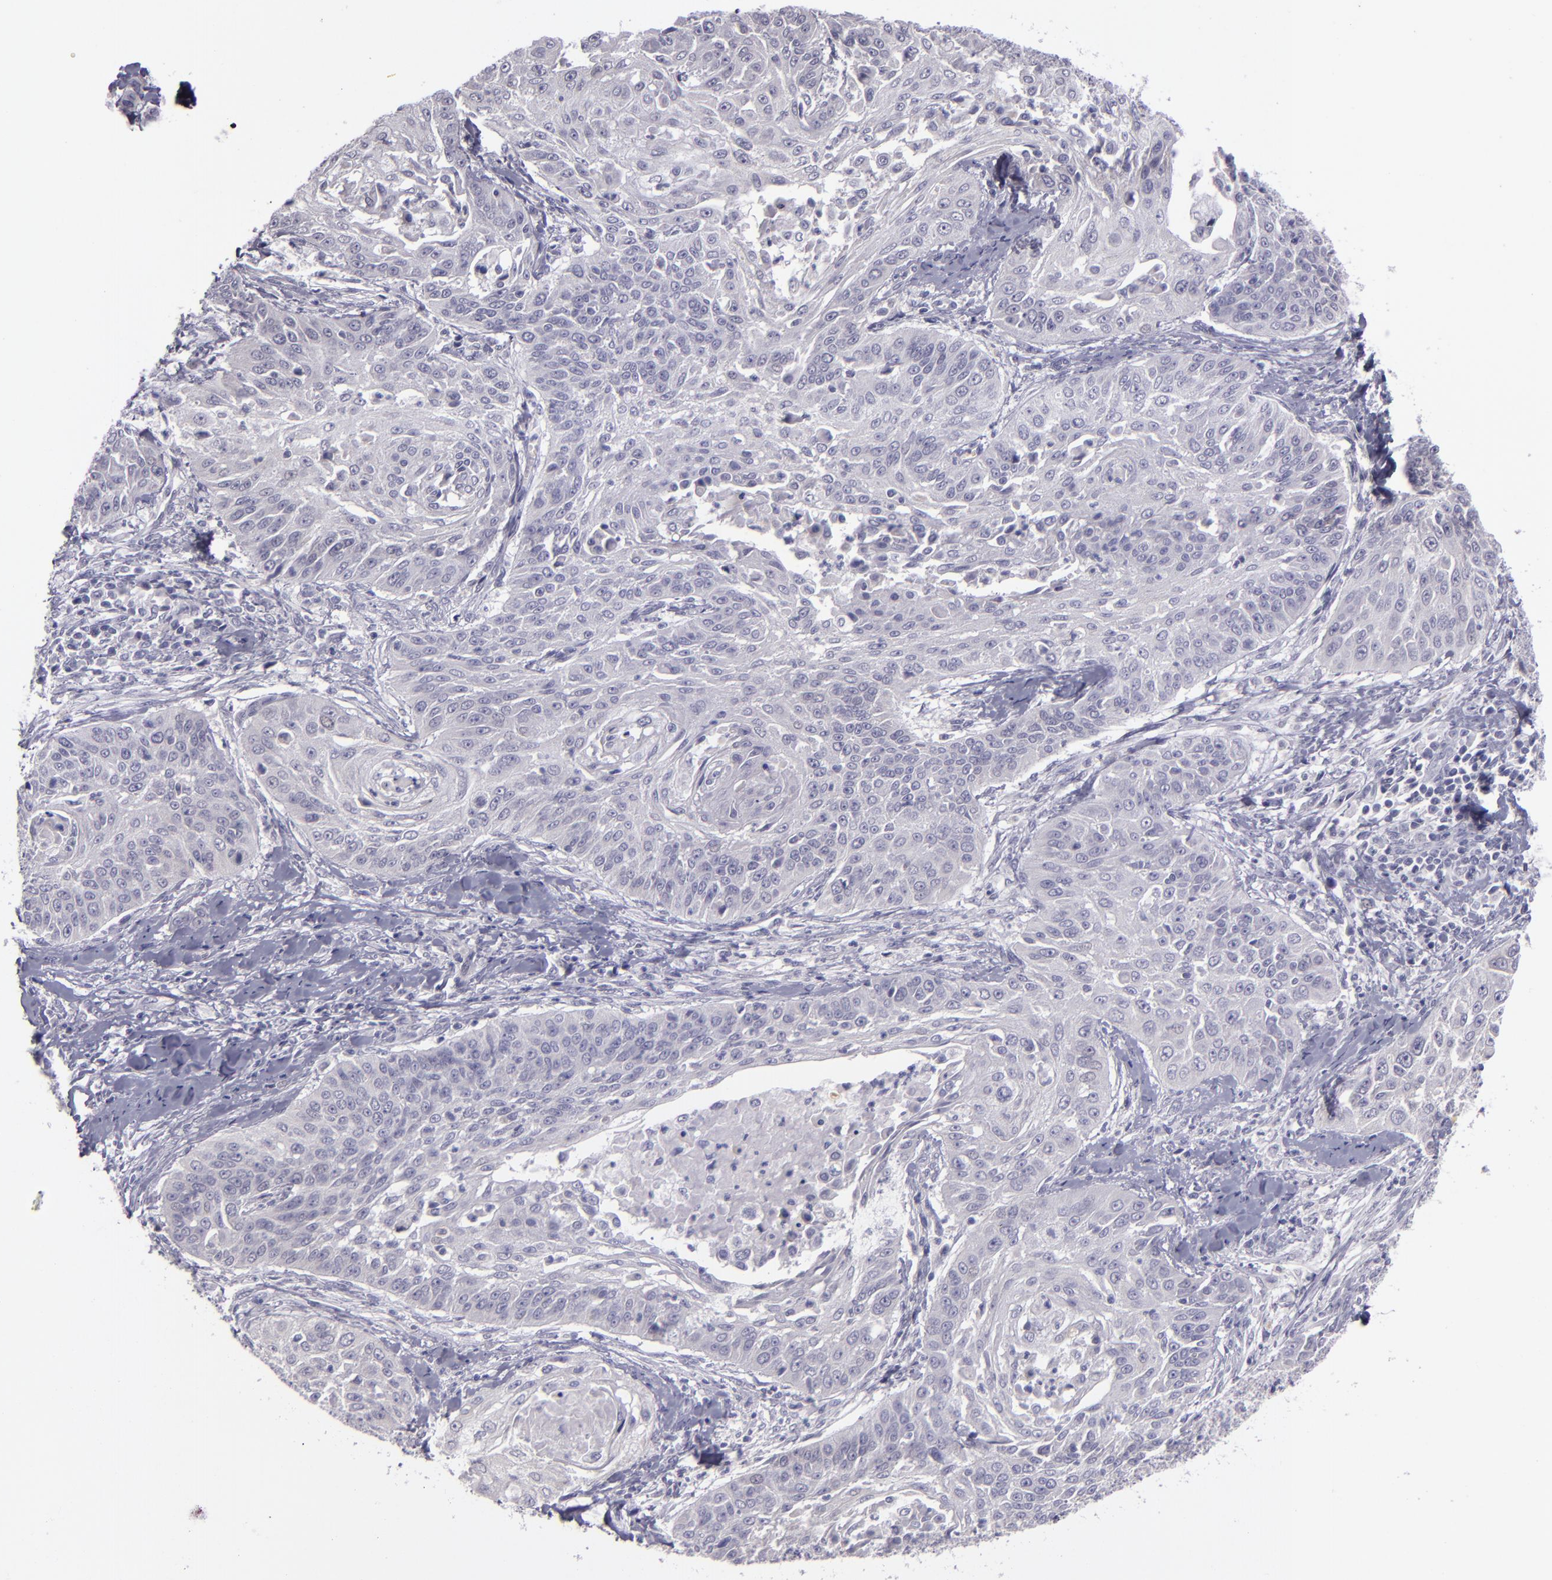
{"staining": {"intensity": "negative", "quantity": "none", "location": "none"}, "tissue": "cervical cancer", "cell_type": "Tumor cells", "image_type": "cancer", "snomed": [{"axis": "morphology", "description": "Squamous cell carcinoma, NOS"}, {"axis": "topography", "description": "Cervix"}], "caption": "IHC photomicrograph of neoplastic tissue: cervical cancer (squamous cell carcinoma) stained with DAB (3,3'-diaminobenzidine) demonstrates no significant protein staining in tumor cells. (Brightfield microscopy of DAB immunohistochemistry (IHC) at high magnification).", "gene": "SNCB", "patient": {"sex": "female", "age": 64}}